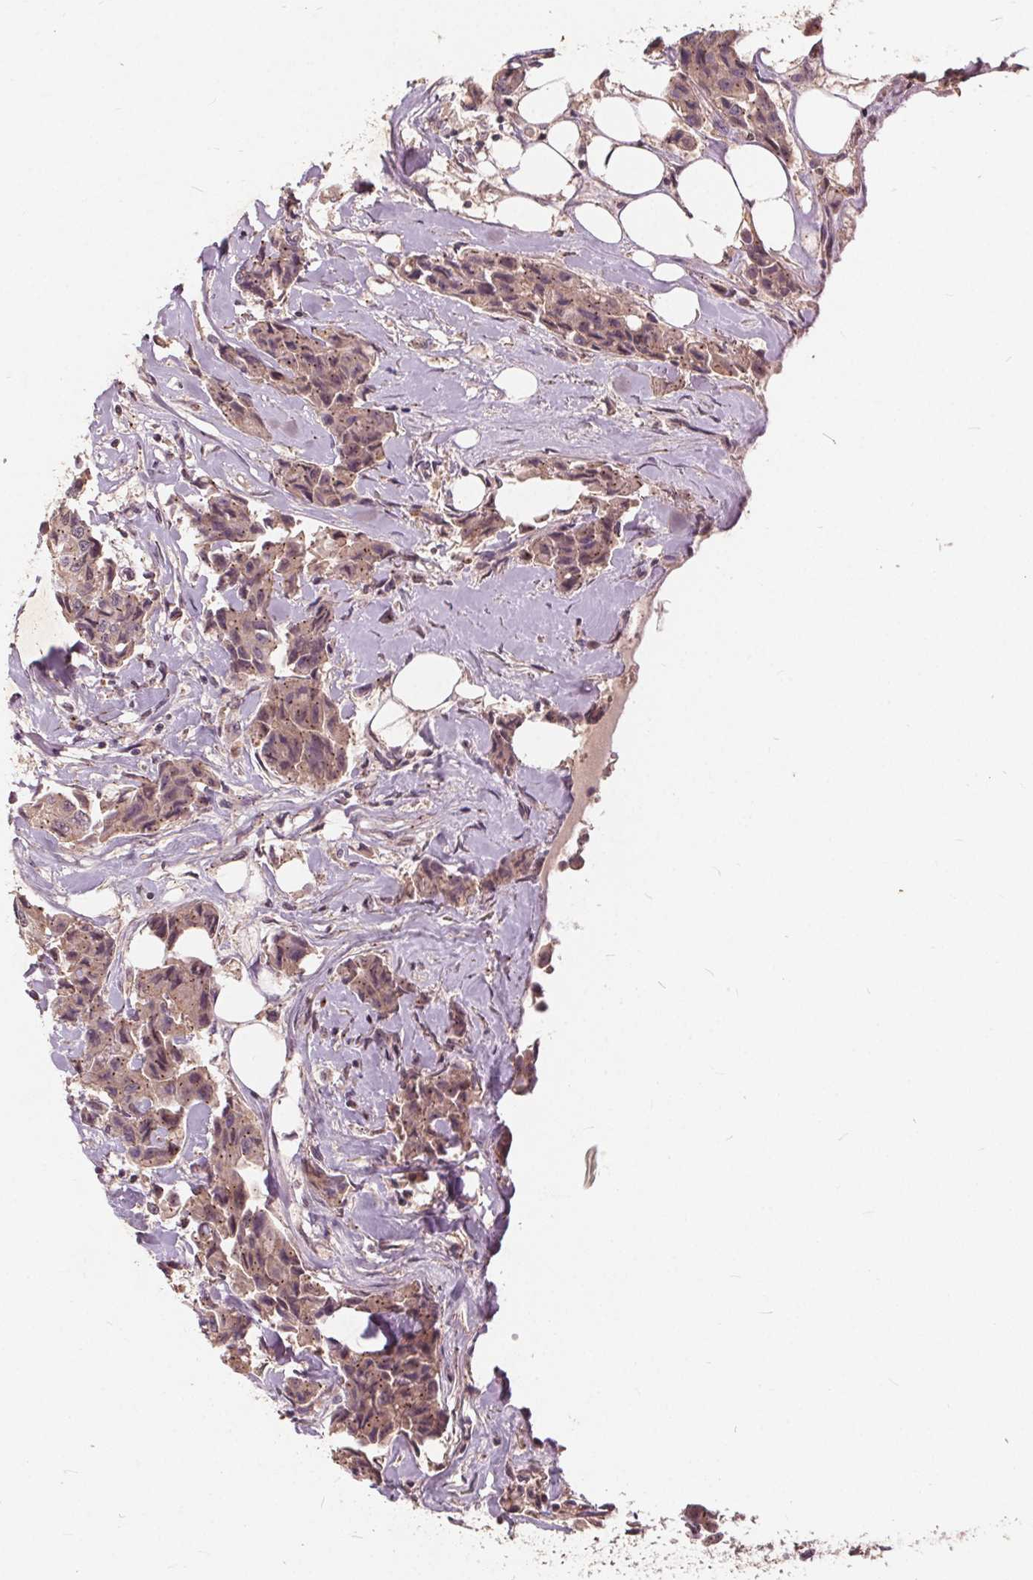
{"staining": {"intensity": "weak", "quantity": "25%-75%", "location": "cytoplasmic/membranous"}, "tissue": "breast cancer", "cell_type": "Tumor cells", "image_type": "cancer", "snomed": [{"axis": "morphology", "description": "Duct carcinoma"}, {"axis": "topography", "description": "Breast"}, {"axis": "topography", "description": "Lymph node"}], "caption": "The photomicrograph displays staining of intraductal carcinoma (breast), revealing weak cytoplasmic/membranous protein positivity (brown color) within tumor cells.", "gene": "CSNK1G2", "patient": {"sex": "female", "age": 80}}